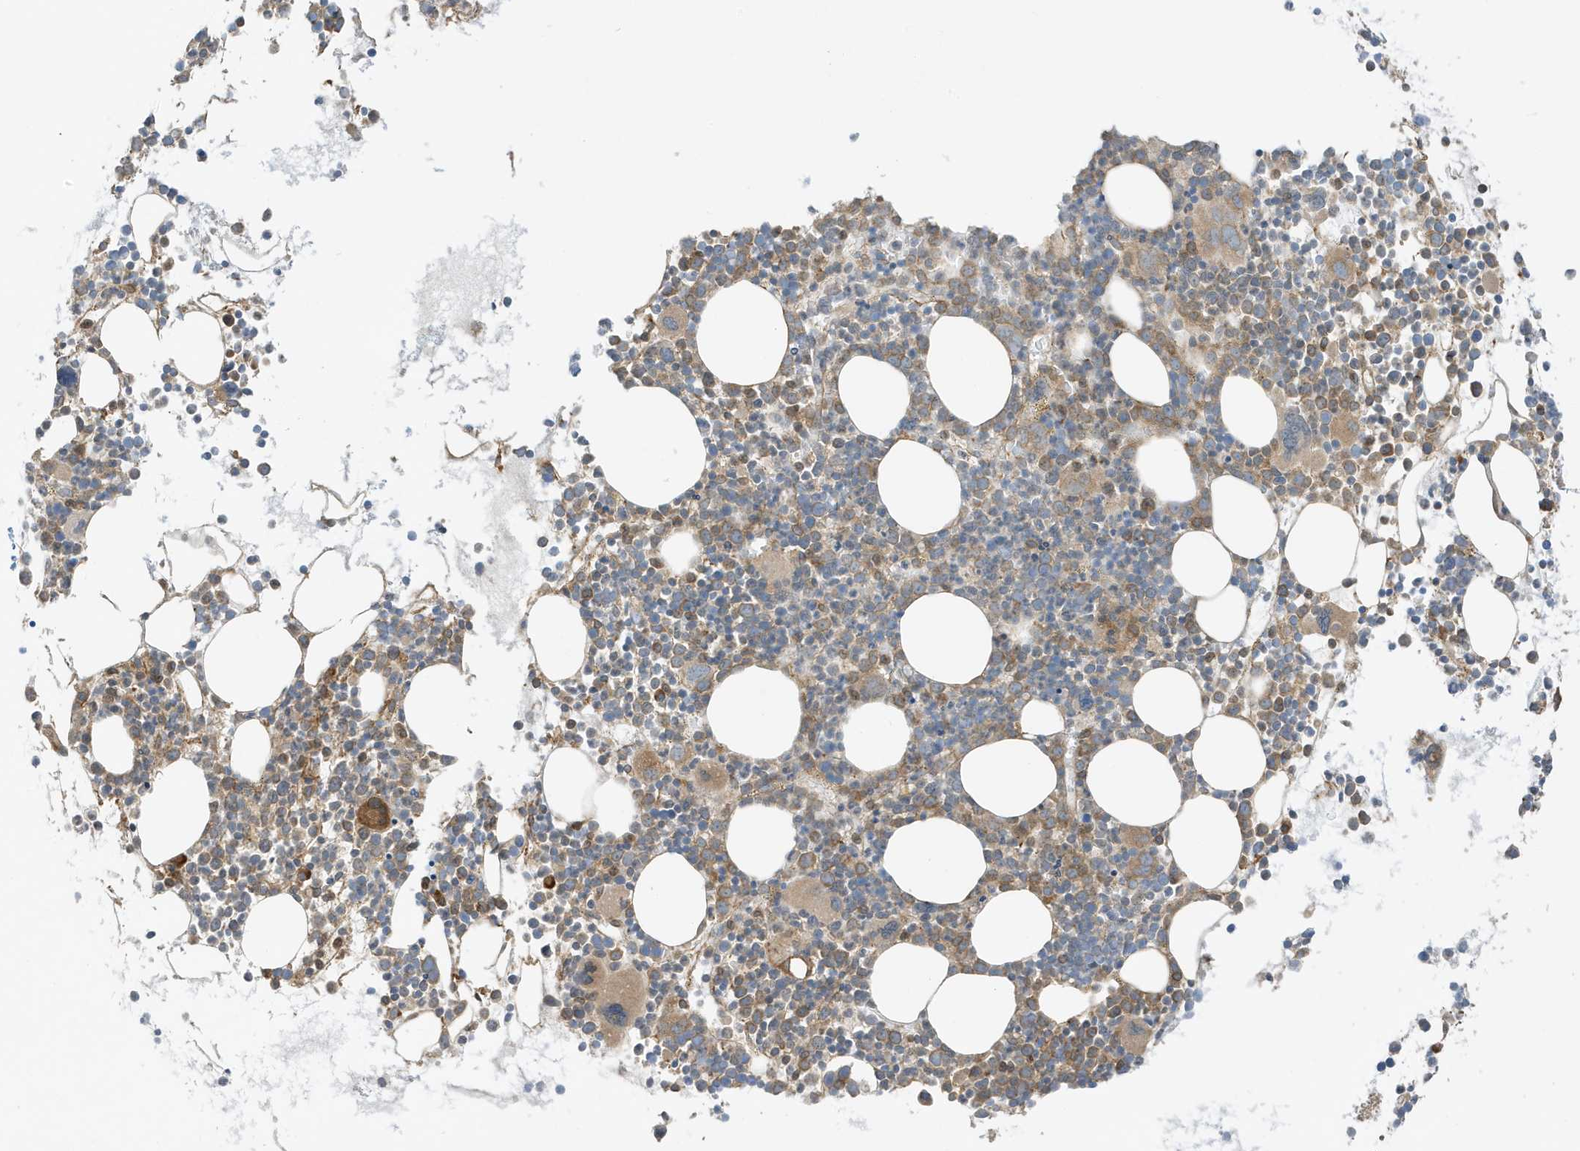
{"staining": {"intensity": "moderate", "quantity": "25%-75%", "location": "cytoplasmic/membranous"}, "tissue": "bone marrow", "cell_type": "Hematopoietic cells", "image_type": "normal", "snomed": [{"axis": "morphology", "description": "Normal tissue, NOS"}, {"axis": "topography", "description": "Bone marrow"}], "caption": "Immunohistochemistry (IHC) histopathology image of benign bone marrow stained for a protein (brown), which demonstrates medium levels of moderate cytoplasmic/membranous positivity in about 25%-75% of hematopoietic cells.", "gene": "SCARF2", "patient": {"sex": "female", "age": 62}}